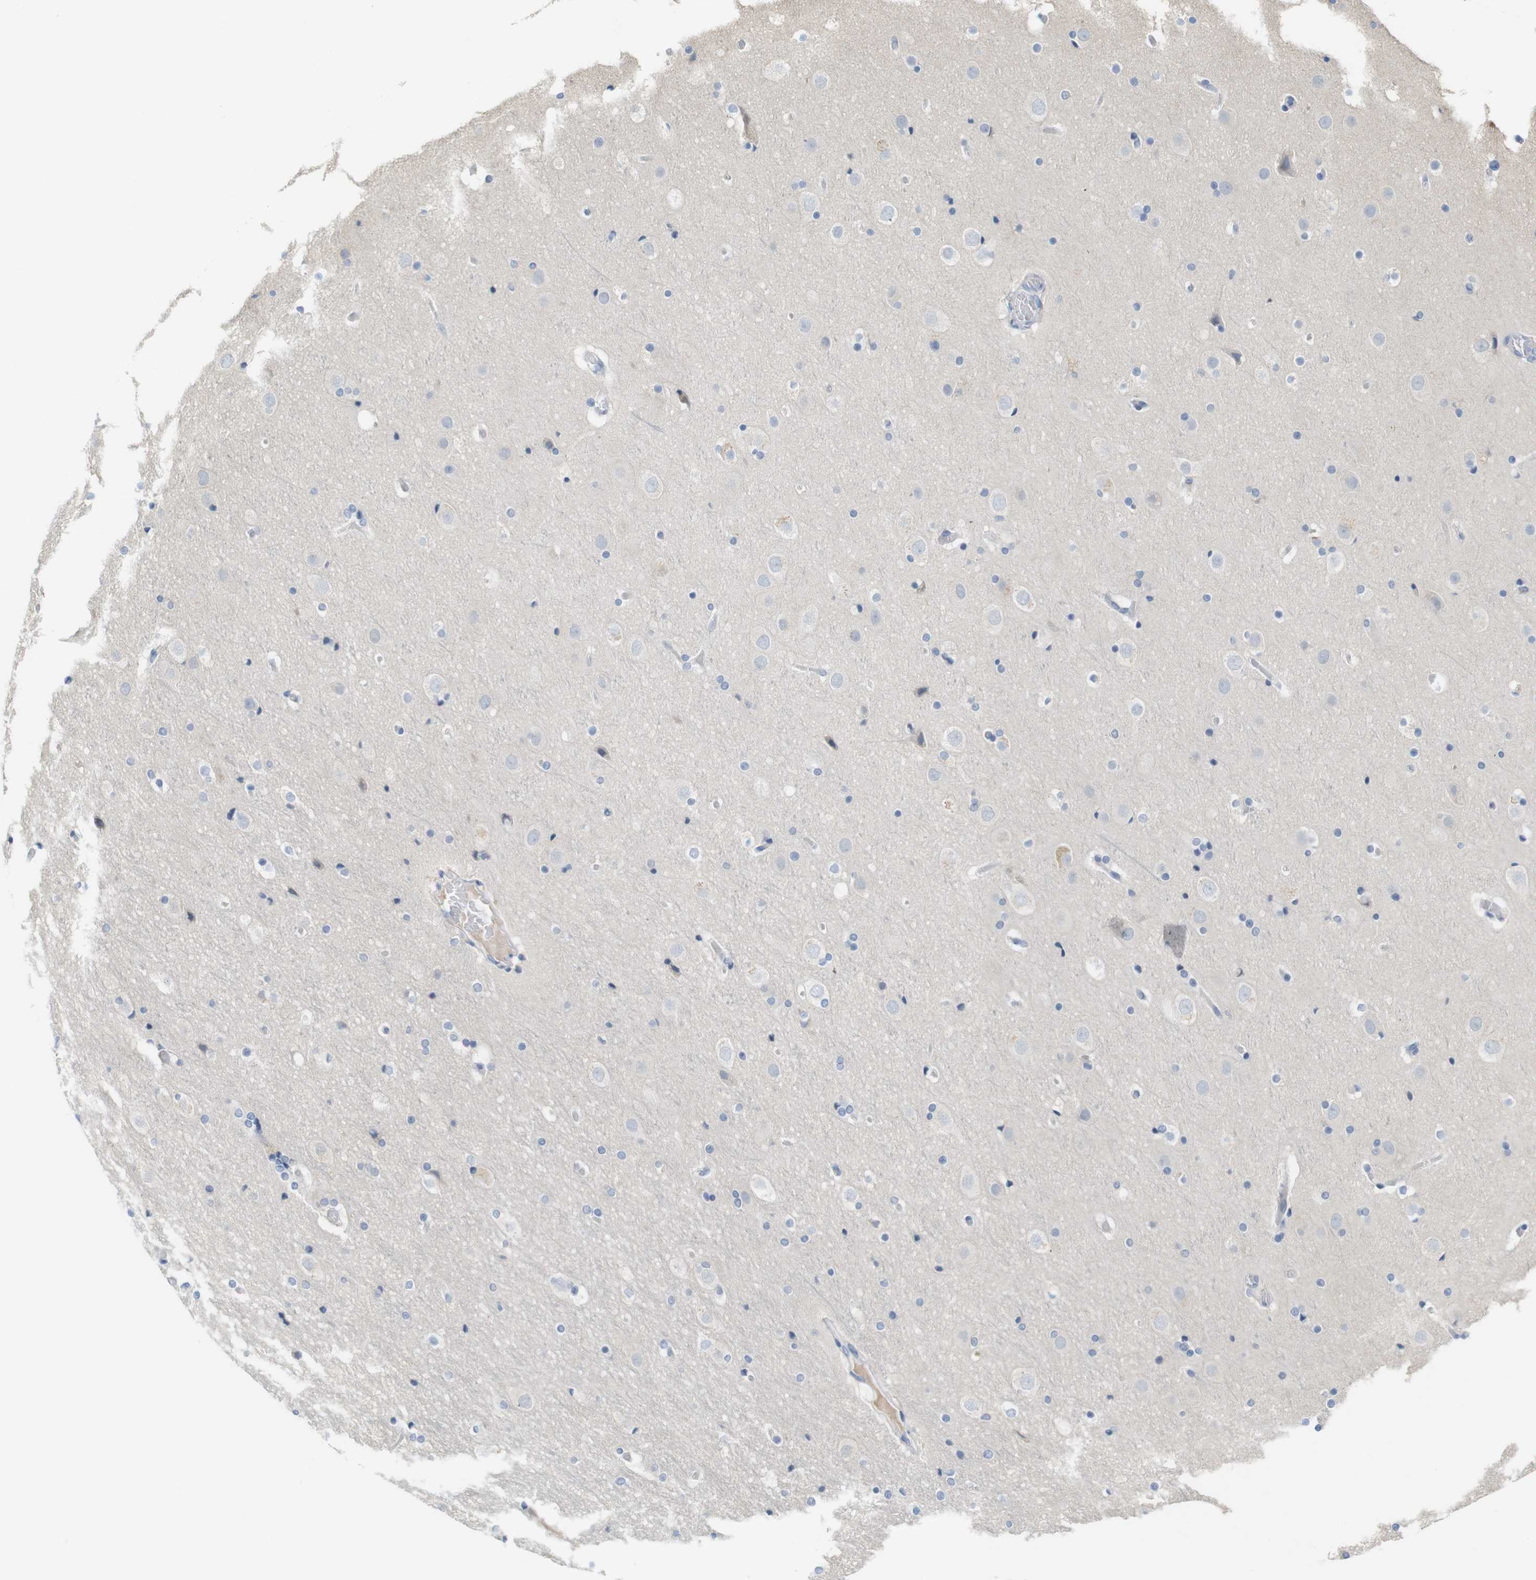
{"staining": {"intensity": "negative", "quantity": "none", "location": "none"}, "tissue": "cerebral cortex", "cell_type": "Endothelial cells", "image_type": "normal", "snomed": [{"axis": "morphology", "description": "Normal tissue, NOS"}, {"axis": "topography", "description": "Cerebral cortex"}], "caption": "This is an immunohistochemistry photomicrograph of normal cerebral cortex. There is no positivity in endothelial cells.", "gene": "RGS9", "patient": {"sex": "male", "age": 57}}